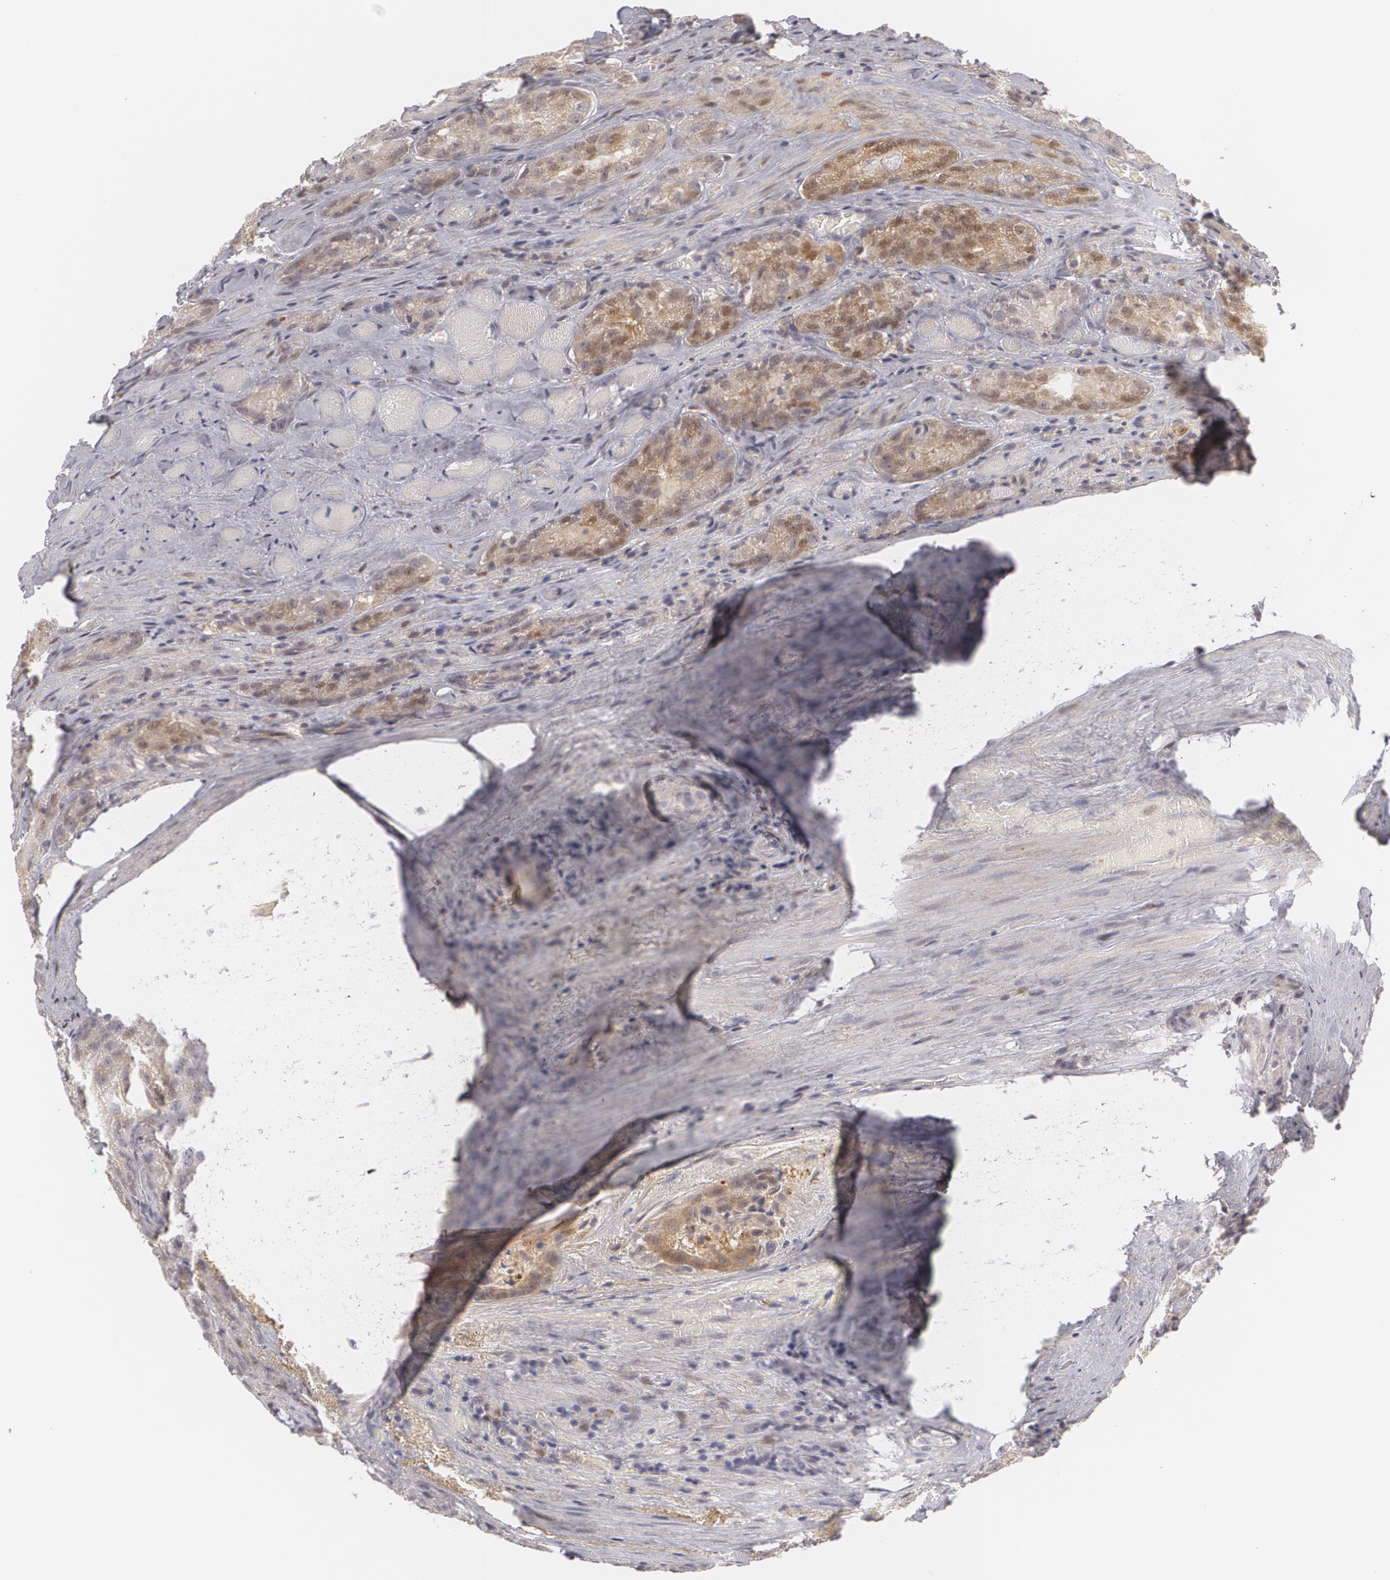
{"staining": {"intensity": "moderate", "quantity": ">75%", "location": "cytoplasmic/membranous,nuclear"}, "tissue": "prostate cancer", "cell_type": "Tumor cells", "image_type": "cancer", "snomed": [{"axis": "morphology", "description": "Adenocarcinoma, Medium grade"}, {"axis": "topography", "description": "Prostate"}], "caption": "Protein analysis of prostate cancer tissue reveals moderate cytoplasmic/membranous and nuclear expression in approximately >75% of tumor cells. Nuclei are stained in blue.", "gene": "EFS", "patient": {"sex": "male", "age": 60}}